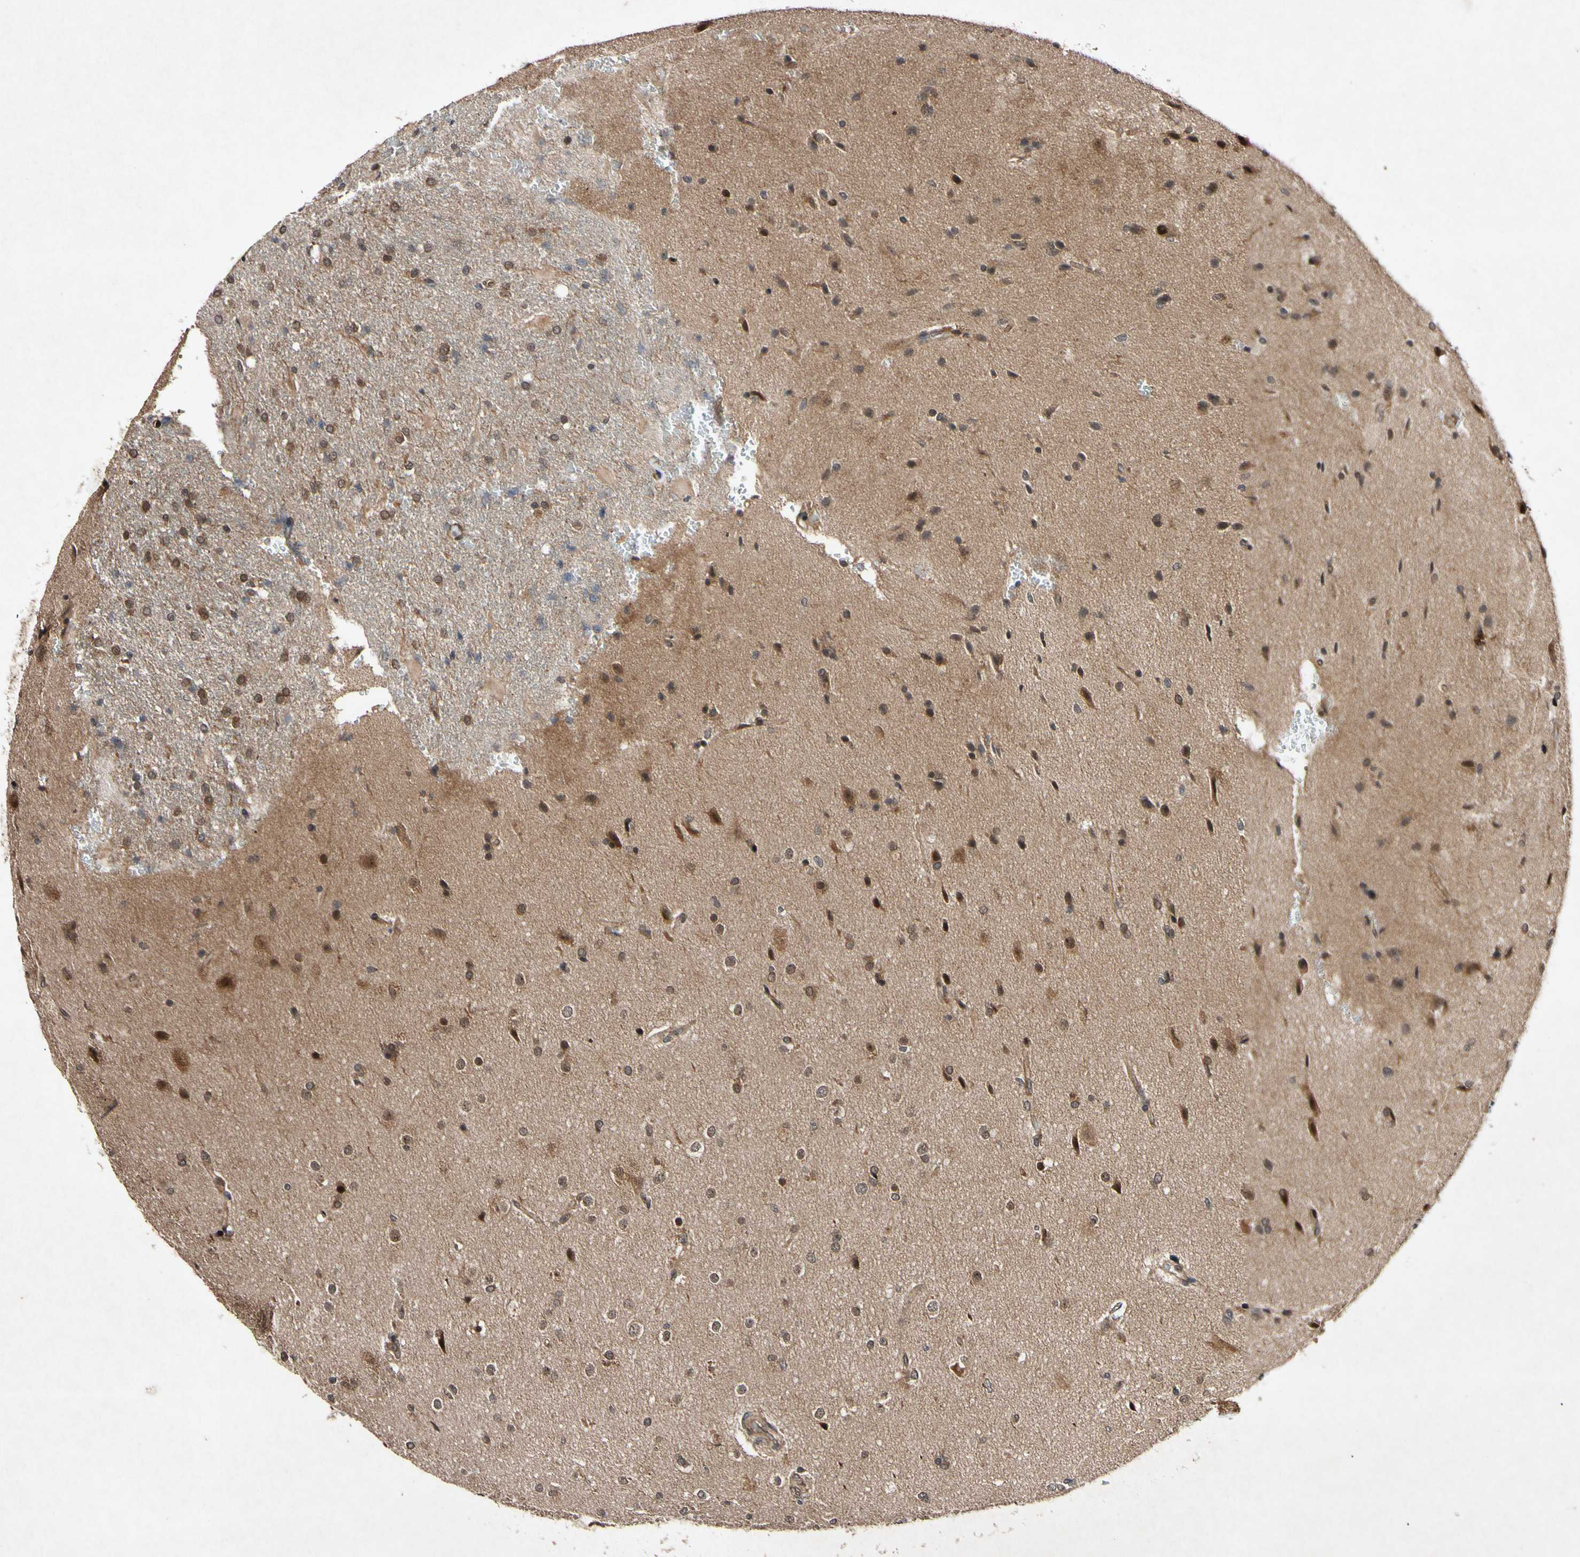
{"staining": {"intensity": "moderate", "quantity": ">75%", "location": "cytoplasmic/membranous,nuclear"}, "tissue": "glioma", "cell_type": "Tumor cells", "image_type": "cancer", "snomed": [{"axis": "morphology", "description": "Glioma, malignant, High grade"}, {"axis": "topography", "description": "Brain"}], "caption": "Immunohistochemistry micrograph of neoplastic tissue: human glioma stained using IHC exhibits medium levels of moderate protein expression localized specifically in the cytoplasmic/membranous and nuclear of tumor cells, appearing as a cytoplasmic/membranous and nuclear brown color.", "gene": "CSNK1E", "patient": {"sex": "male", "age": 71}}